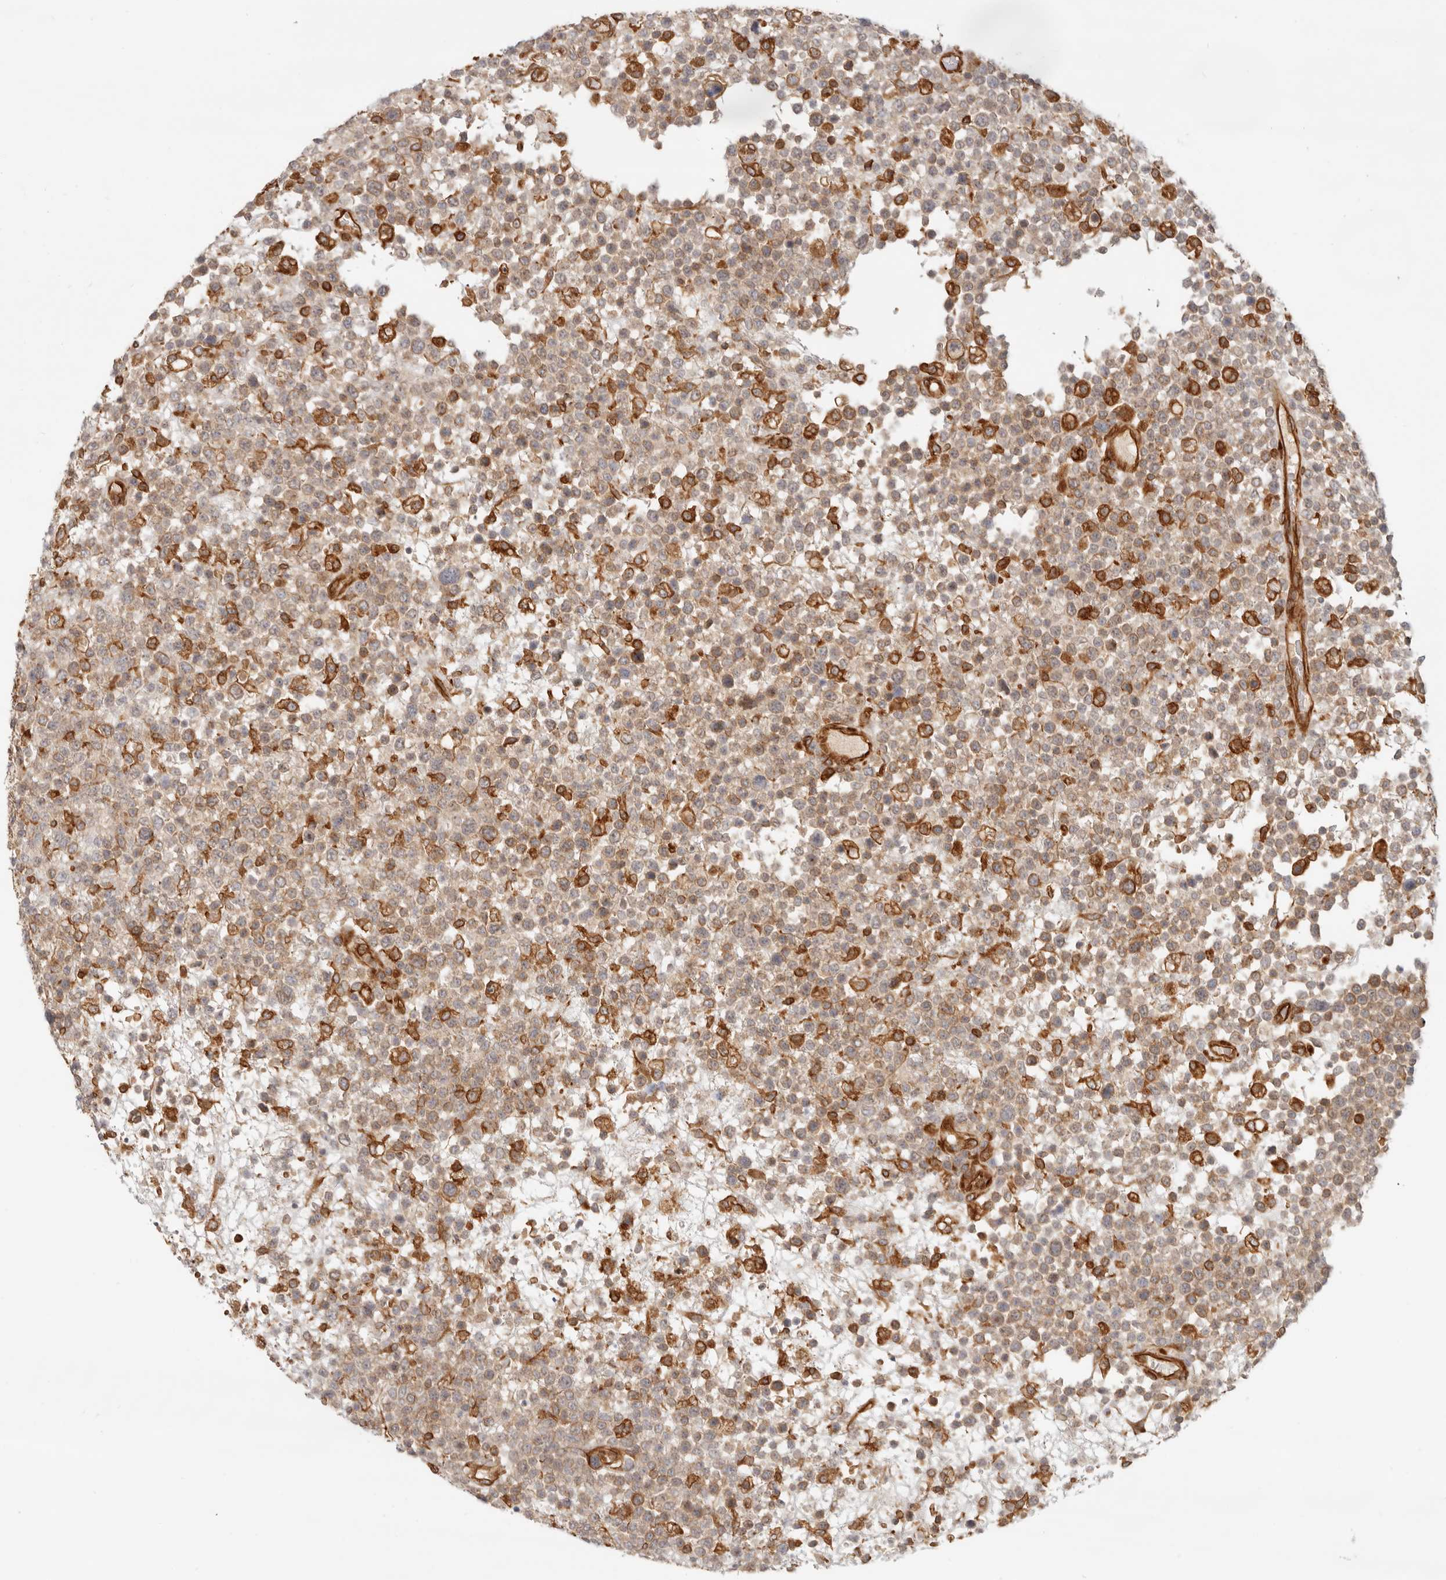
{"staining": {"intensity": "weak", "quantity": "25%-75%", "location": "cytoplasmic/membranous"}, "tissue": "lymphoma", "cell_type": "Tumor cells", "image_type": "cancer", "snomed": [{"axis": "morphology", "description": "Malignant lymphoma, non-Hodgkin's type, High grade"}, {"axis": "topography", "description": "Colon"}], "caption": "High-grade malignant lymphoma, non-Hodgkin's type stained for a protein exhibits weak cytoplasmic/membranous positivity in tumor cells.", "gene": "UFSP1", "patient": {"sex": "female", "age": 53}}